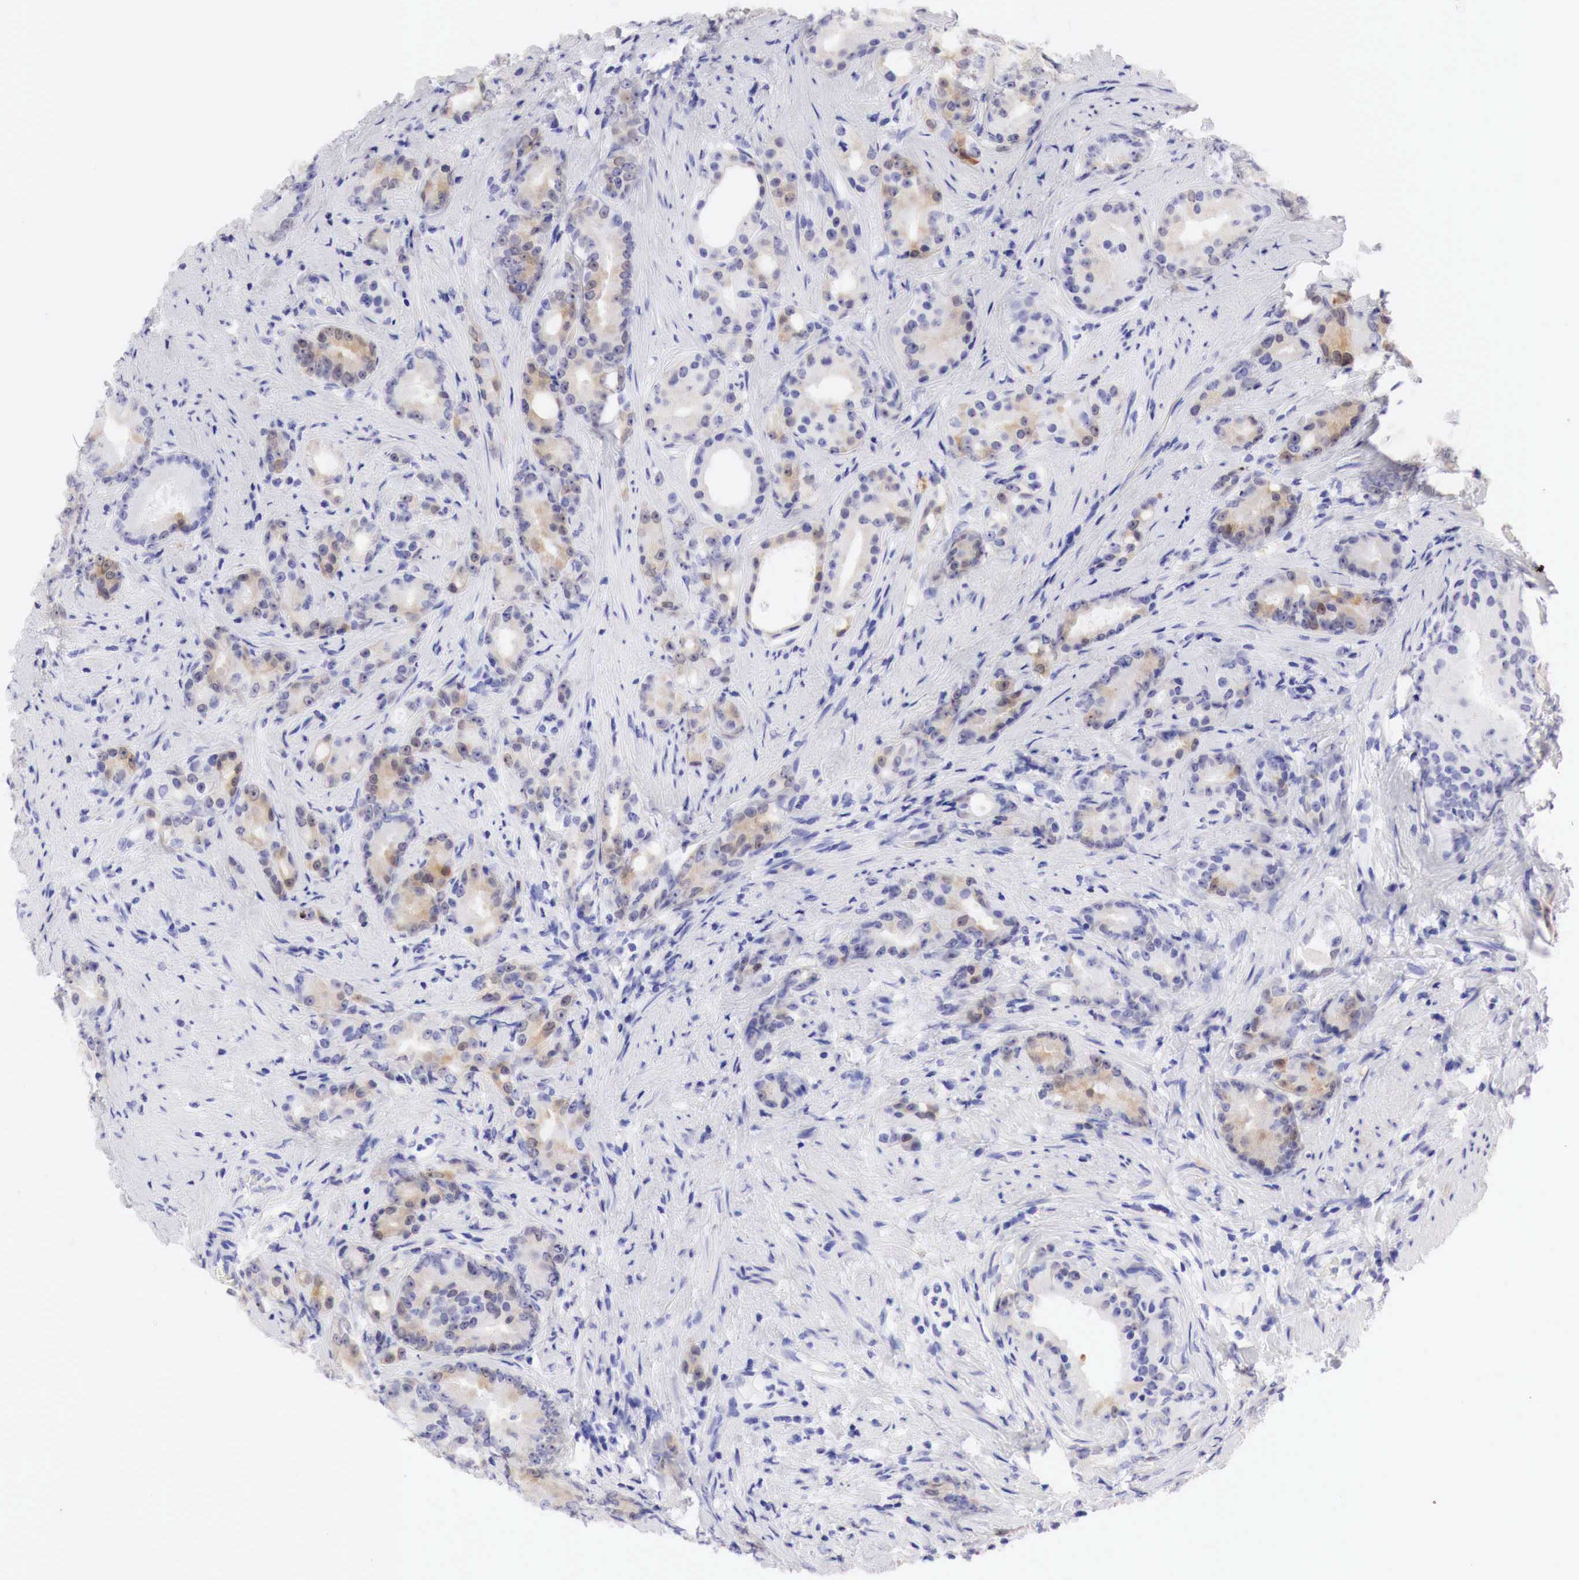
{"staining": {"intensity": "weak", "quantity": "25%-75%", "location": "cytoplasmic/membranous"}, "tissue": "prostate cancer", "cell_type": "Tumor cells", "image_type": "cancer", "snomed": [{"axis": "morphology", "description": "Adenocarcinoma, Medium grade"}, {"axis": "topography", "description": "Prostate"}], "caption": "Human prostate cancer (medium-grade adenocarcinoma) stained with a brown dye exhibits weak cytoplasmic/membranous positive staining in about 25%-75% of tumor cells.", "gene": "CDKN2A", "patient": {"sex": "male", "age": 59}}